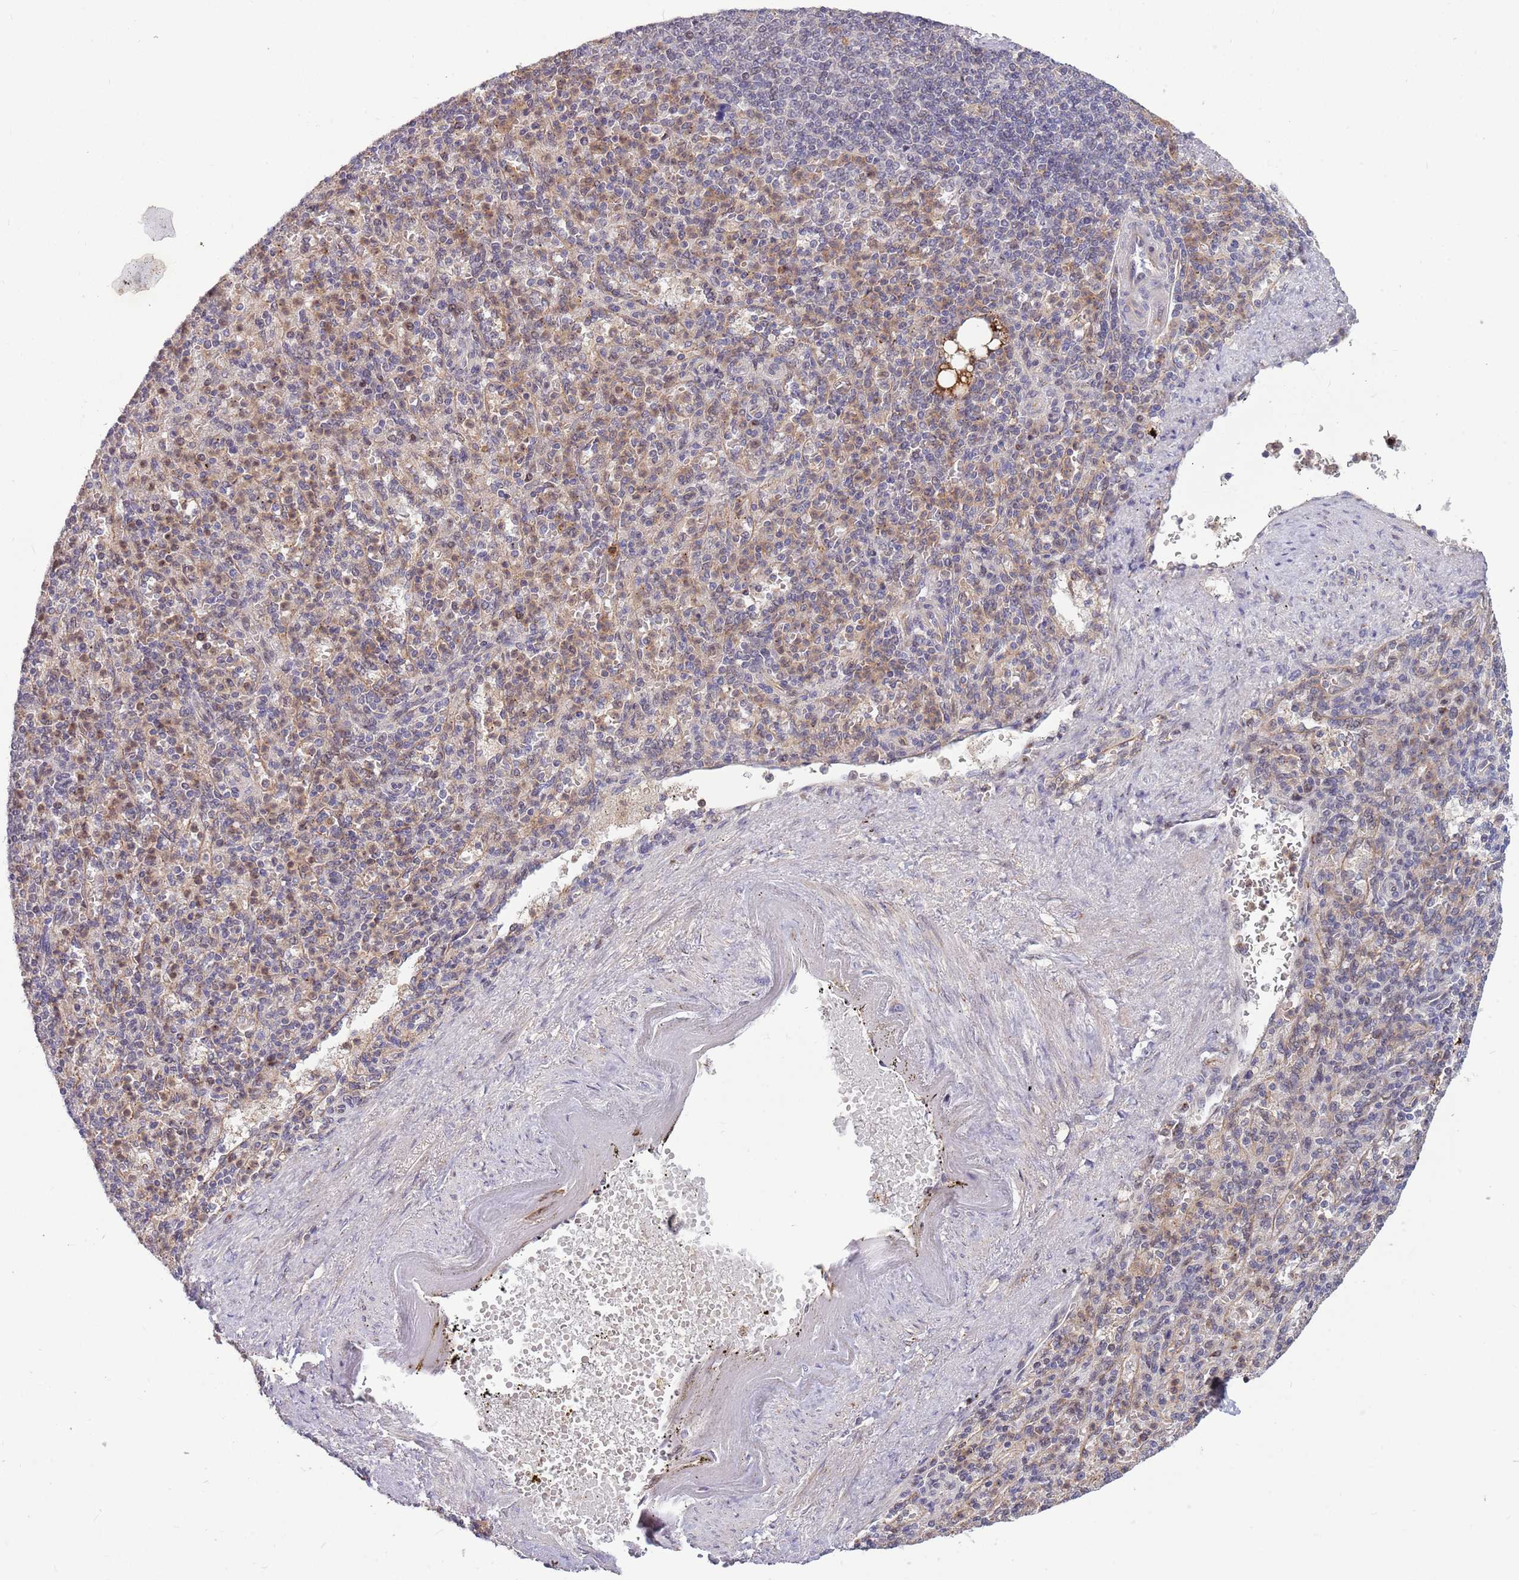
{"staining": {"intensity": "weak", "quantity": "<25%", "location": "nuclear"}, "tissue": "spleen", "cell_type": "Cells in red pulp", "image_type": "normal", "snomed": [{"axis": "morphology", "description": "Normal tissue, NOS"}, {"axis": "topography", "description": "Spleen"}], "caption": "This image is of benign spleen stained with immunohistochemistry to label a protein in brown with the nuclei are counter-stained blue. There is no positivity in cells in red pulp.", "gene": "CCNJL", "patient": {"sex": "female", "age": 74}}